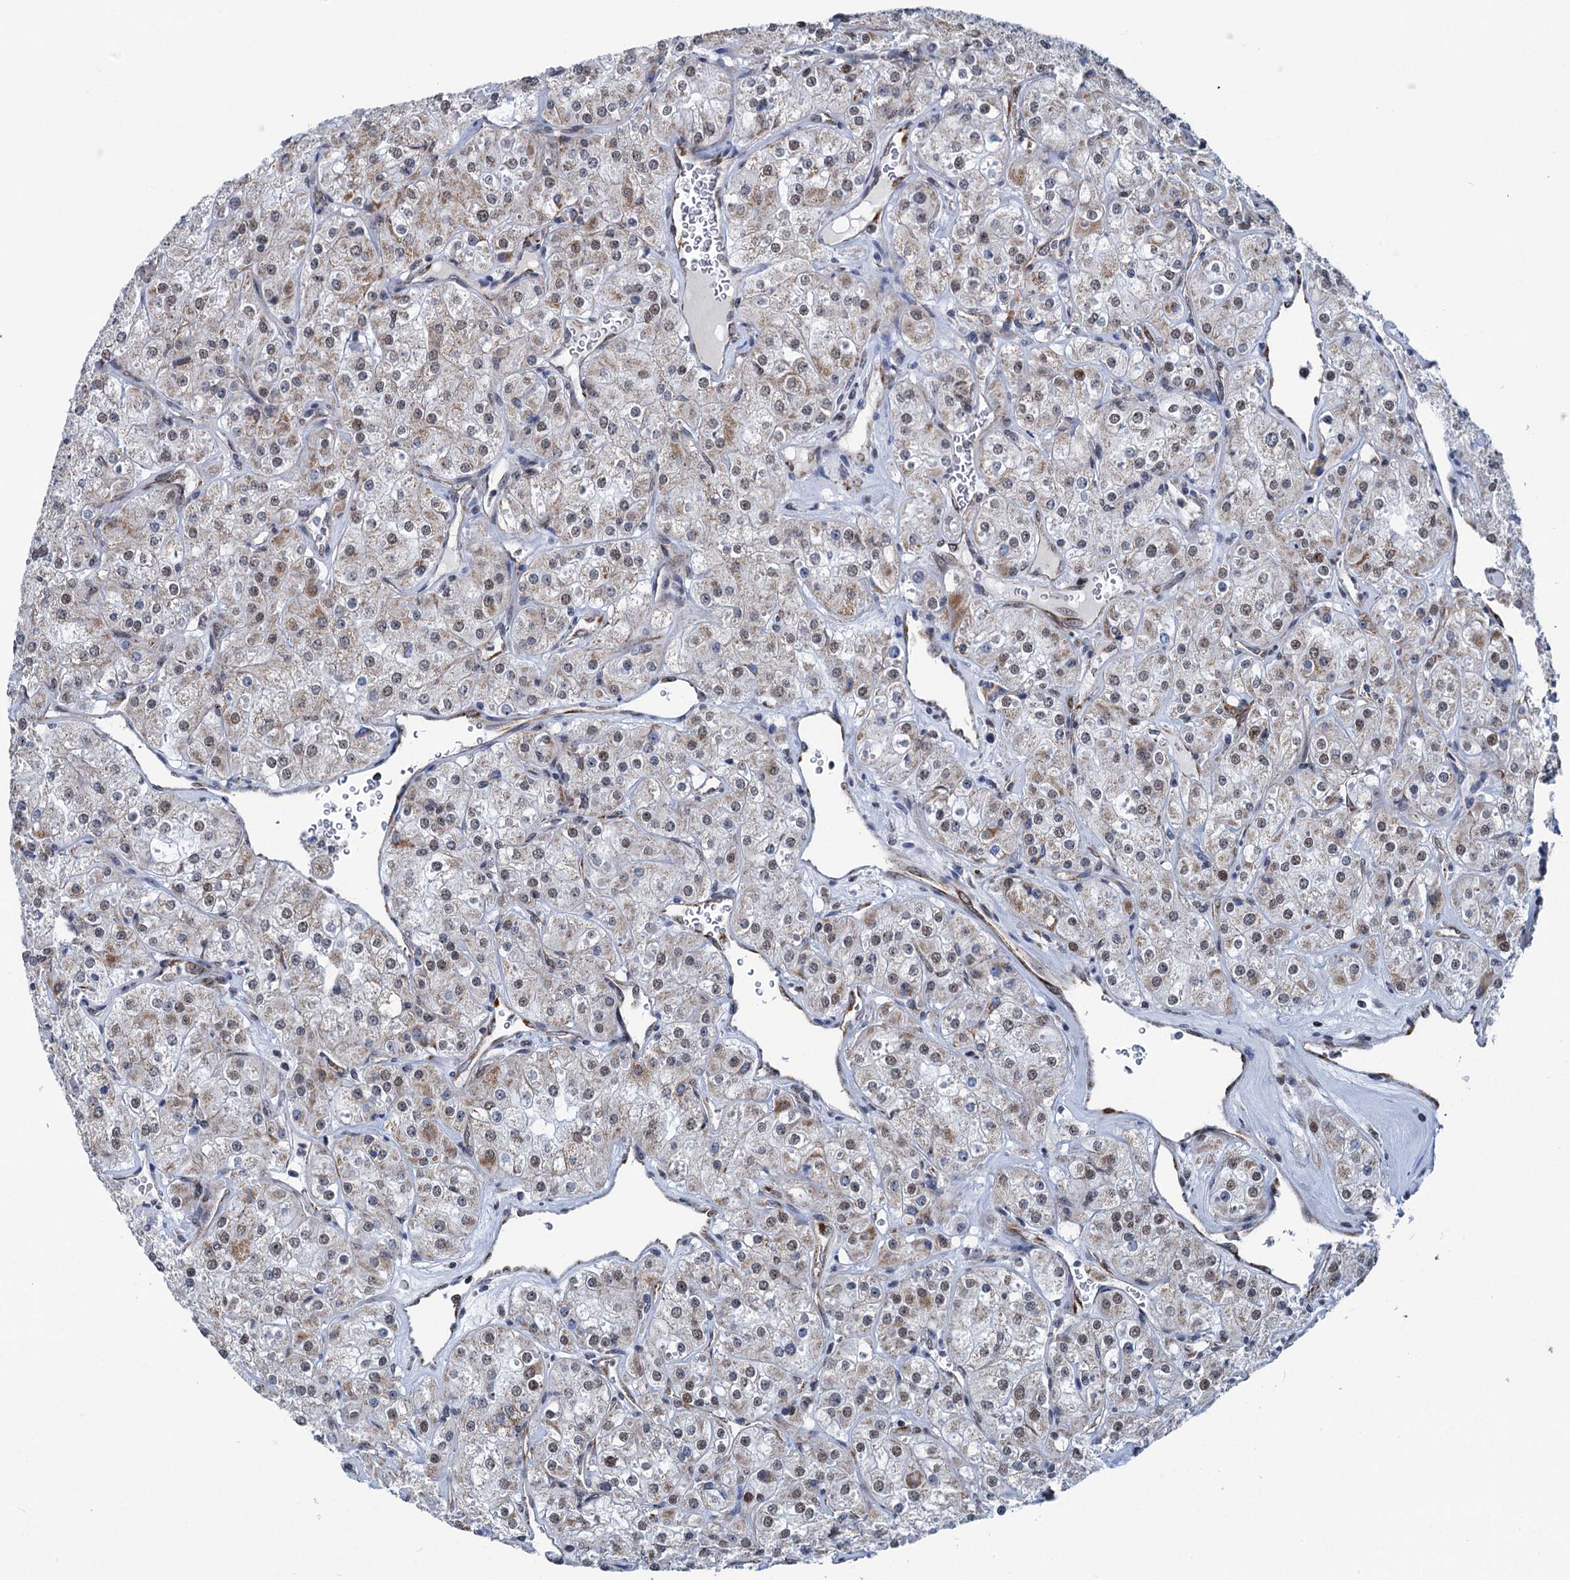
{"staining": {"intensity": "weak", "quantity": "25%-75%", "location": "cytoplasmic/membranous,nuclear"}, "tissue": "renal cancer", "cell_type": "Tumor cells", "image_type": "cancer", "snomed": [{"axis": "morphology", "description": "Adenocarcinoma, NOS"}, {"axis": "topography", "description": "Kidney"}], "caption": "Protein analysis of adenocarcinoma (renal) tissue shows weak cytoplasmic/membranous and nuclear expression in about 25%-75% of tumor cells.", "gene": "MORN3", "patient": {"sex": "male", "age": 77}}